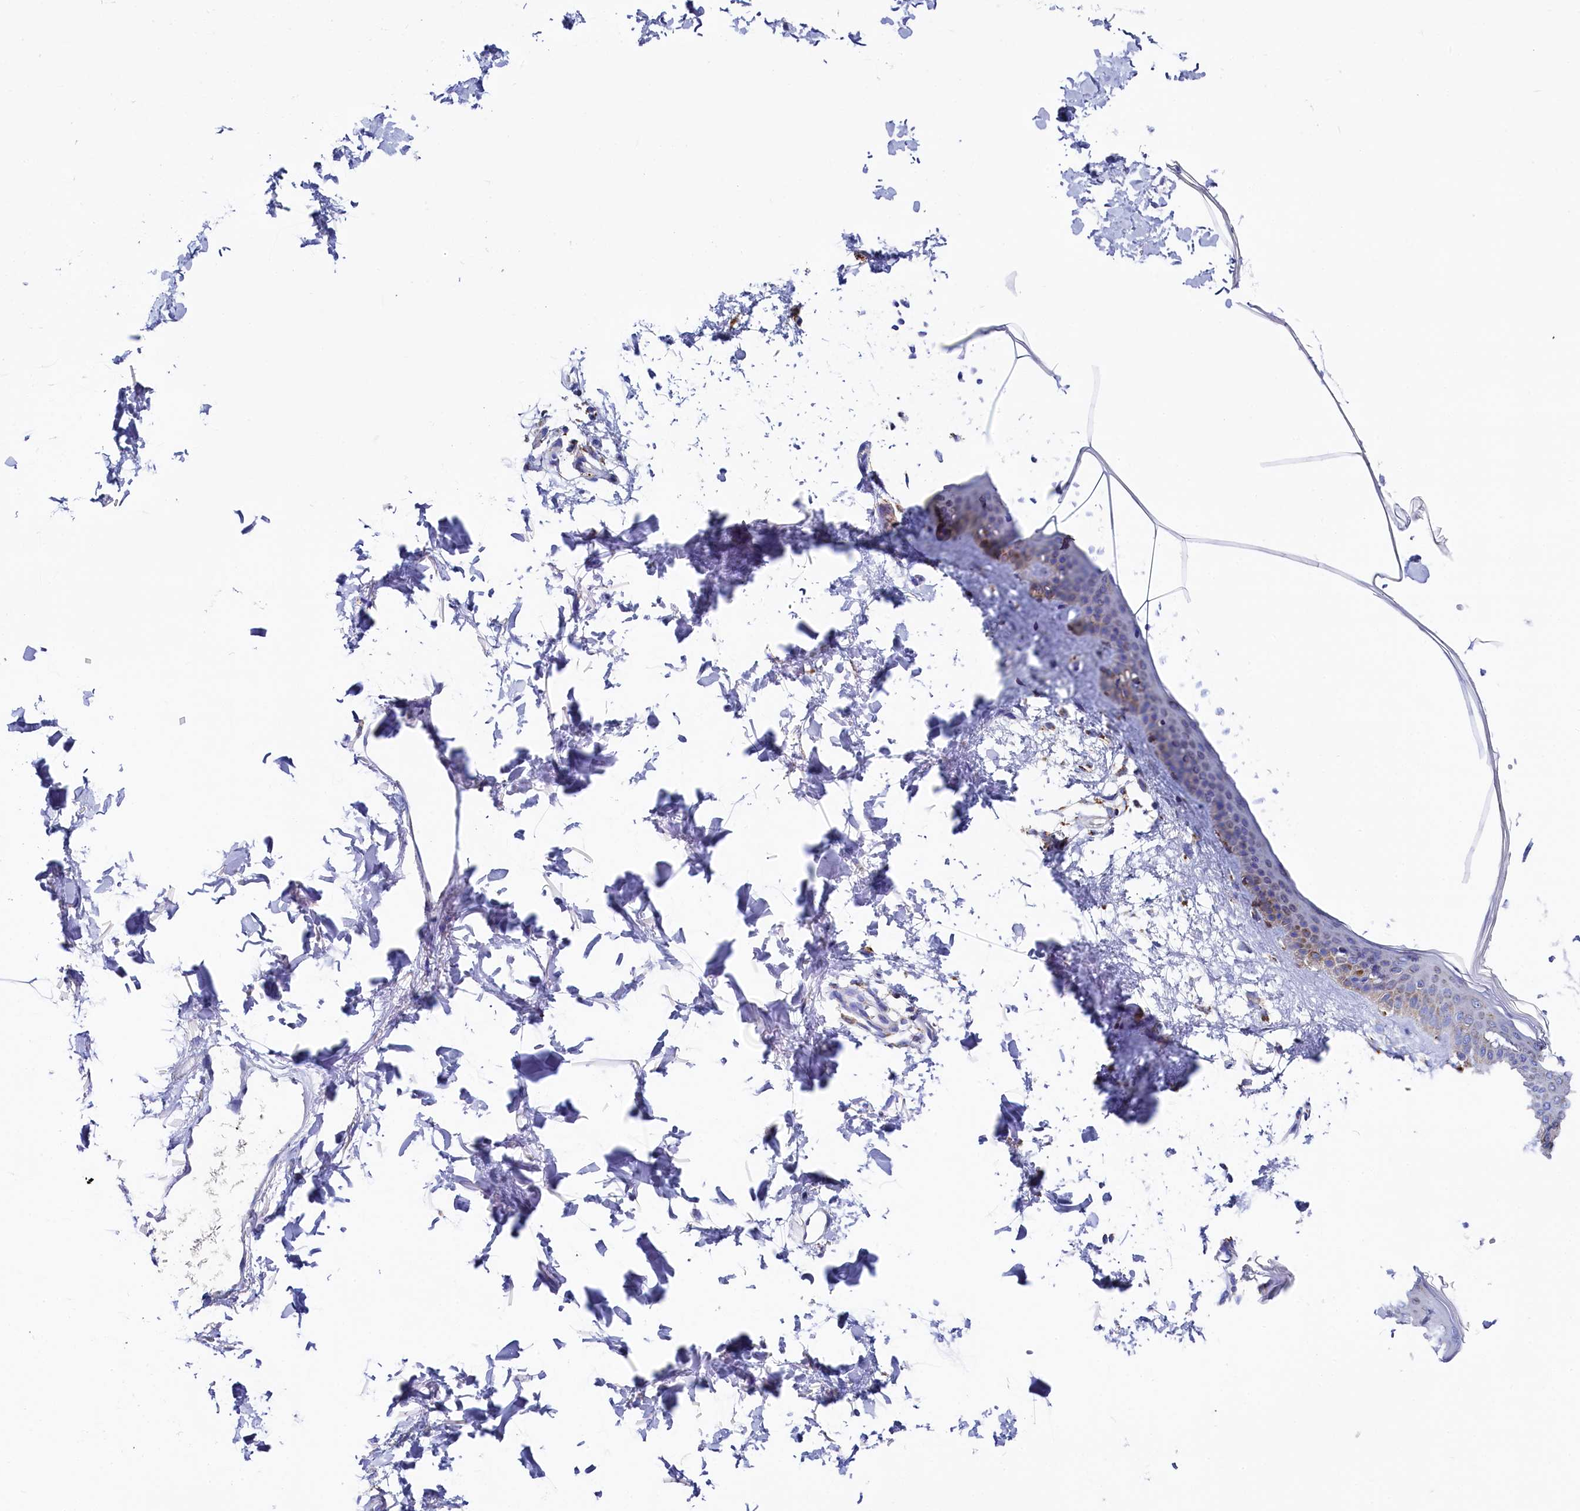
{"staining": {"intensity": "negative", "quantity": "none", "location": "none"}, "tissue": "skin", "cell_type": "Fibroblasts", "image_type": "normal", "snomed": [{"axis": "morphology", "description": "Normal tissue, NOS"}, {"axis": "topography", "description": "Skin"}], "caption": "A high-resolution photomicrograph shows immunohistochemistry staining of benign skin, which demonstrates no significant positivity in fibroblasts. The staining is performed using DAB brown chromogen with nuclei counter-stained in using hematoxylin.", "gene": "MMAB", "patient": {"sex": "female", "age": 58}}